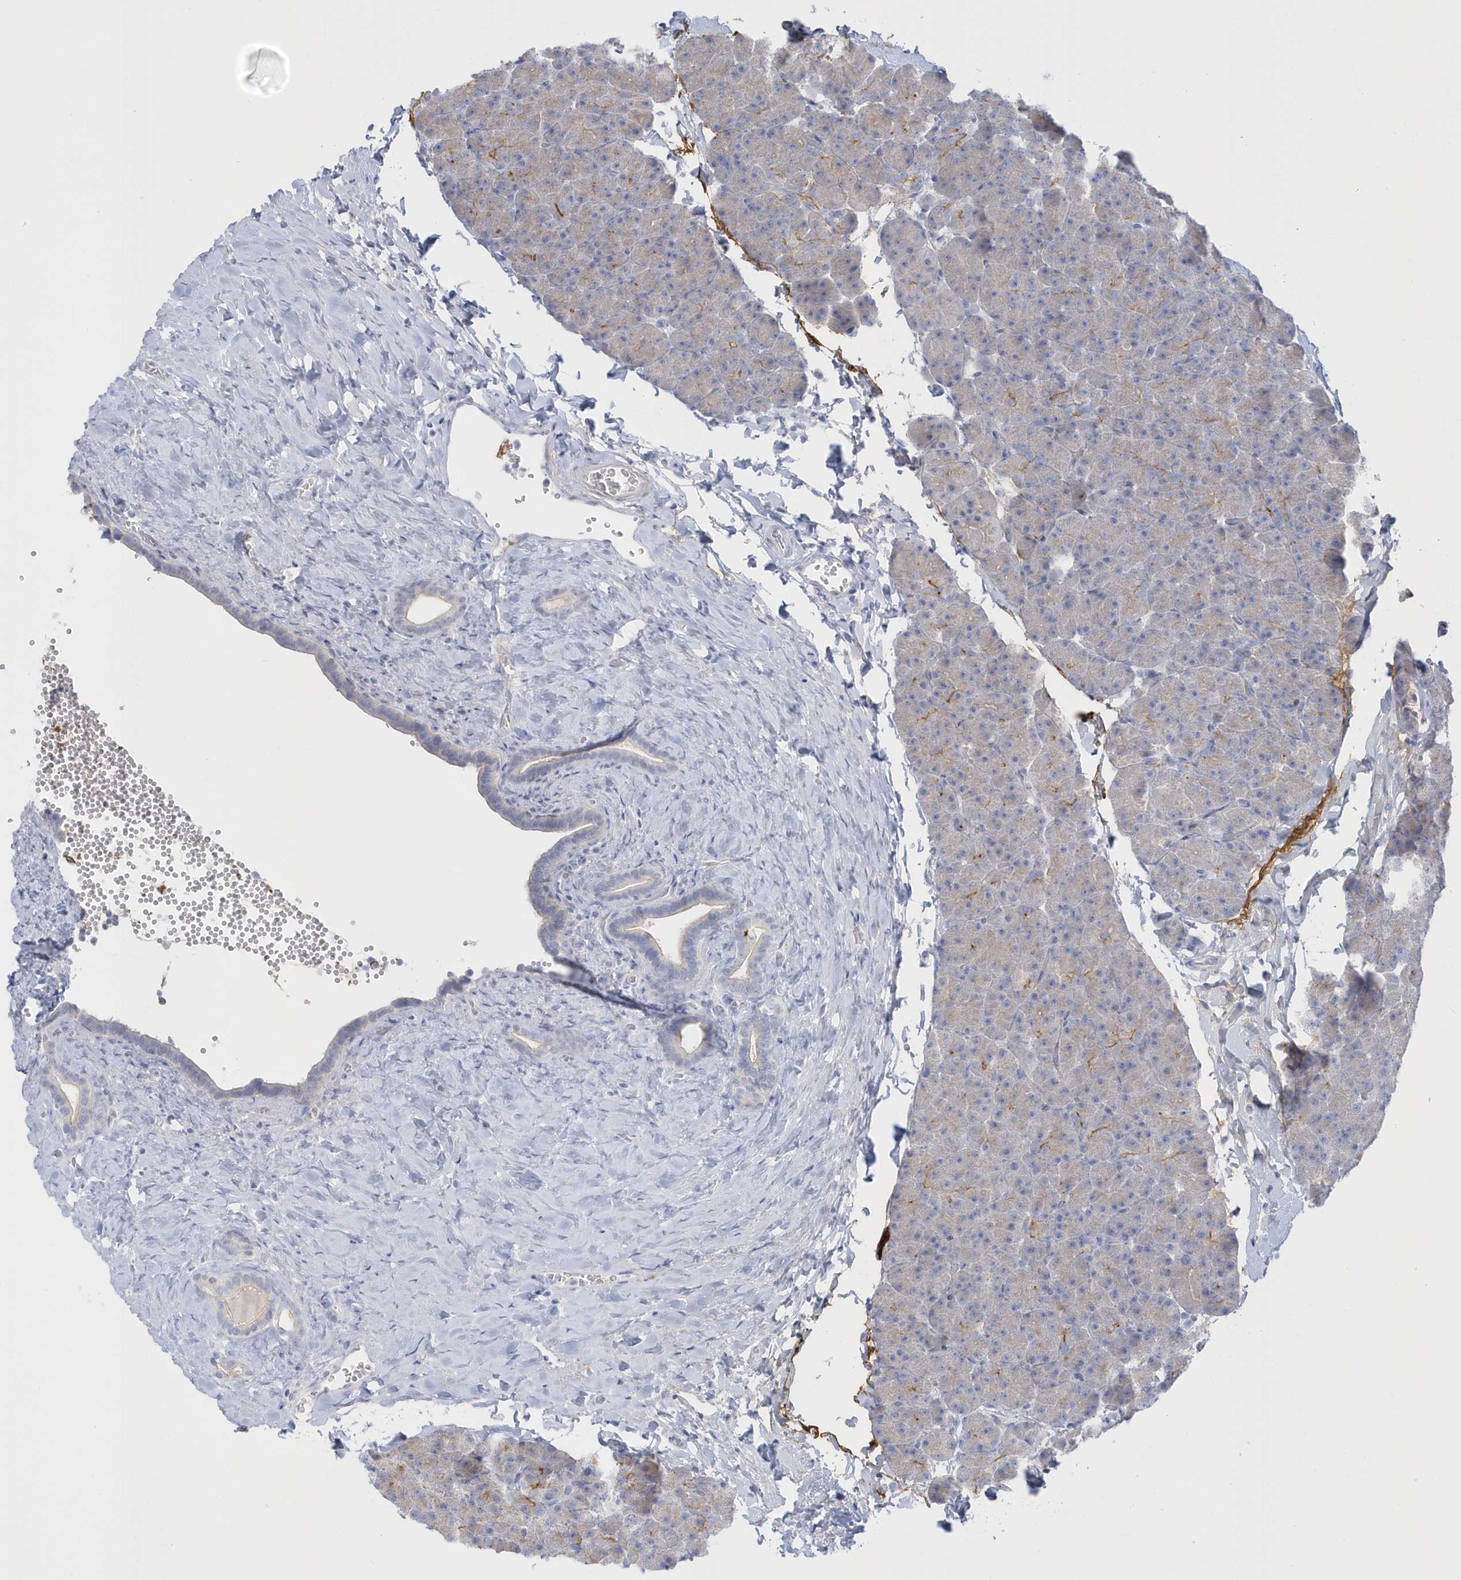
{"staining": {"intensity": "weak", "quantity": "25%-75%", "location": "cytoplasmic/membranous"}, "tissue": "pancreas", "cell_type": "Exocrine glandular cells", "image_type": "normal", "snomed": [{"axis": "morphology", "description": "Normal tissue, NOS"}, {"axis": "morphology", "description": "Carcinoid, malignant, NOS"}, {"axis": "topography", "description": "Pancreas"}], "caption": "The micrograph shows immunohistochemical staining of normal pancreas. There is weak cytoplasmic/membranous positivity is identified in about 25%-75% of exocrine glandular cells. The staining is performed using DAB (3,3'-diaminobenzidine) brown chromogen to label protein expression. The nuclei are counter-stained blue using hematoxylin.", "gene": "SEMA3D", "patient": {"sex": "female", "age": 35}}